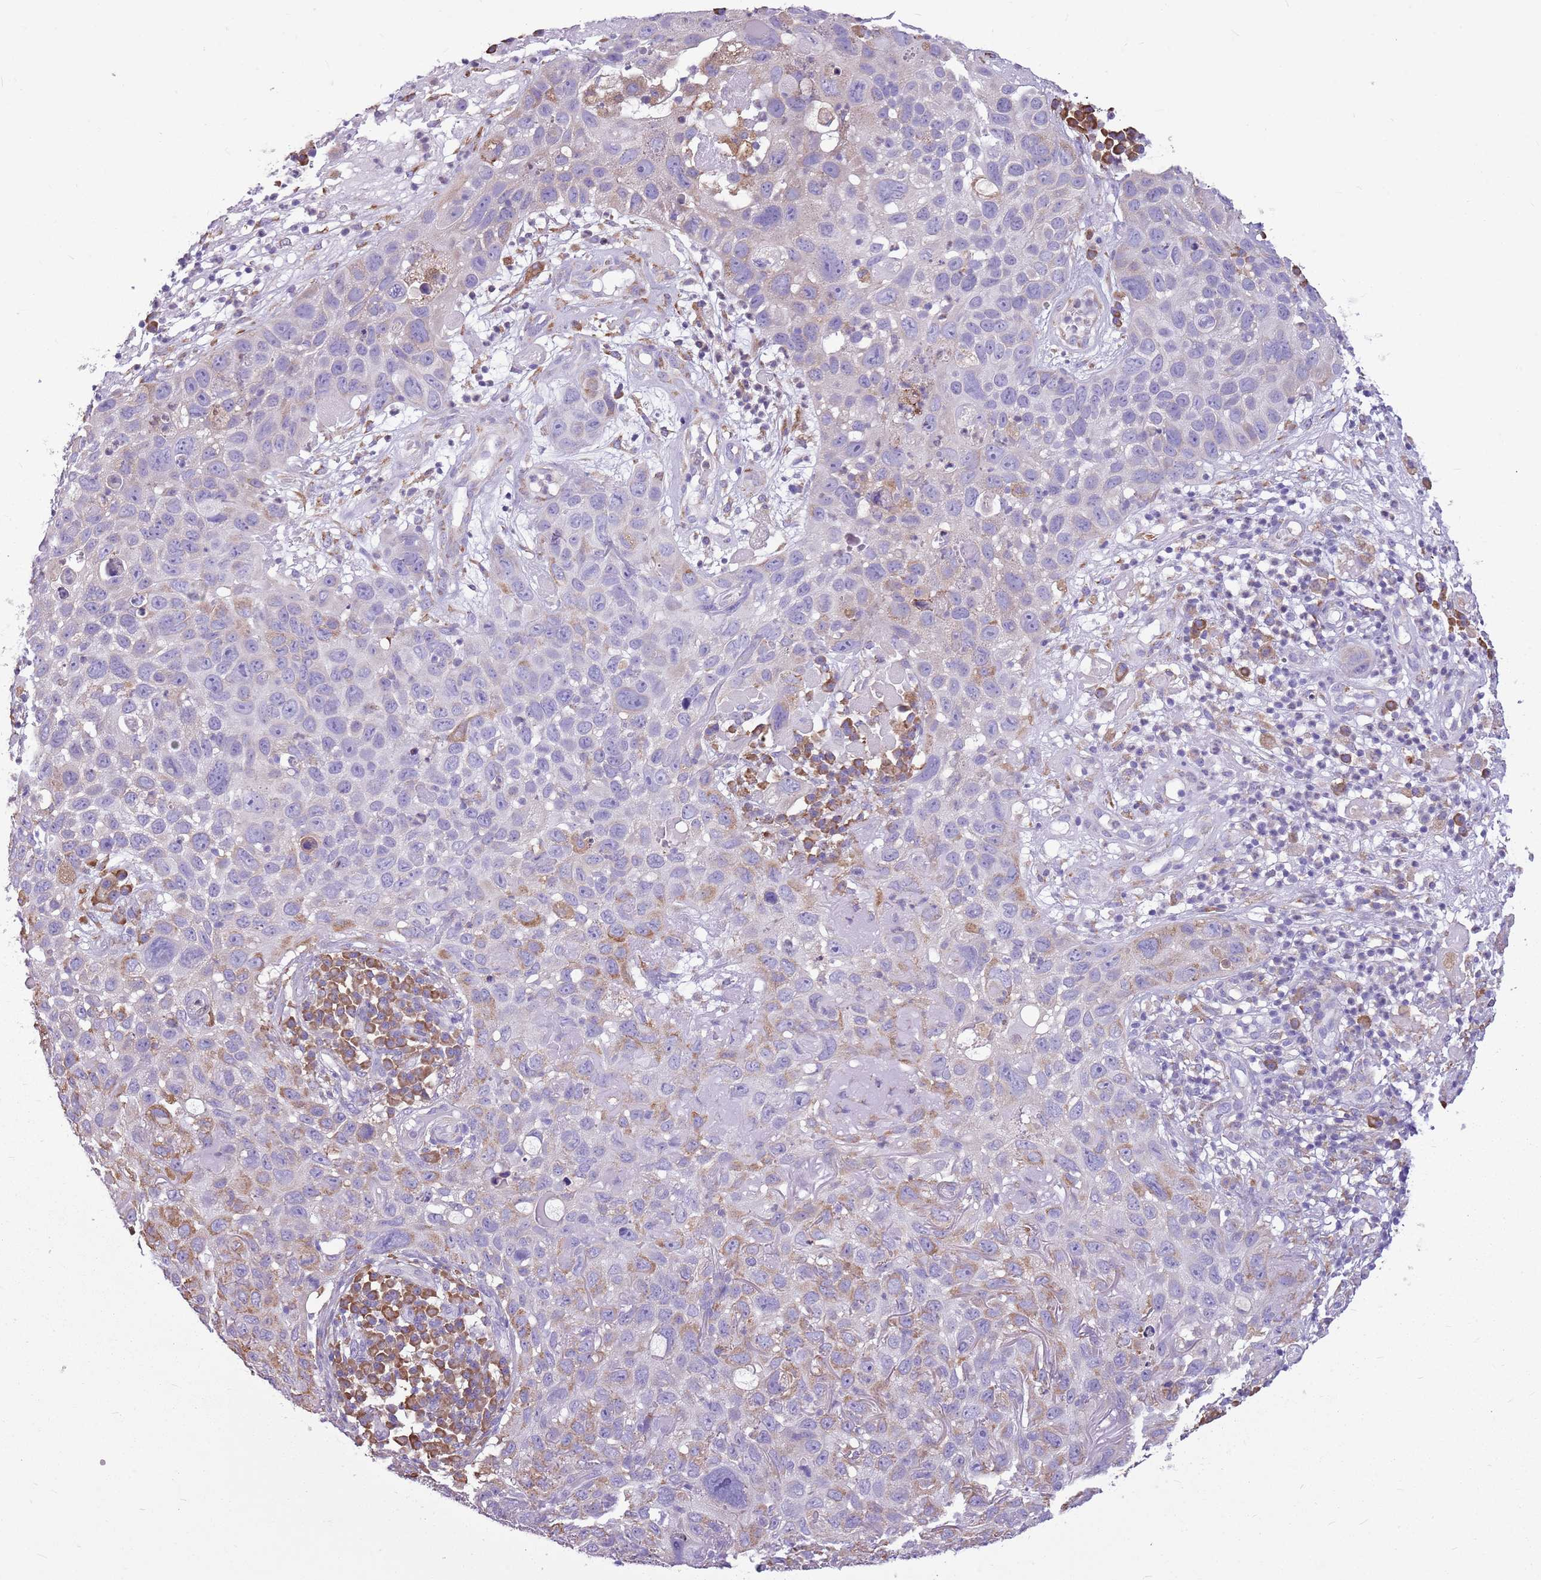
{"staining": {"intensity": "weak", "quantity": "<25%", "location": "cytoplasmic/membranous"}, "tissue": "skin cancer", "cell_type": "Tumor cells", "image_type": "cancer", "snomed": [{"axis": "morphology", "description": "Squamous cell carcinoma in situ, NOS"}, {"axis": "morphology", "description": "Squamous cell carcinoma, NOS"}, {"axis": "topography", "description": "Skin"}], "caption": "This is a histopathology image of immunohistochemistry (IHC) staining of skin cancer (squamous cell carcinoma), which shows no positivity in tumor cells.", "gene": "KCTD19", "patient": {"sex": "male", "age": 93}}